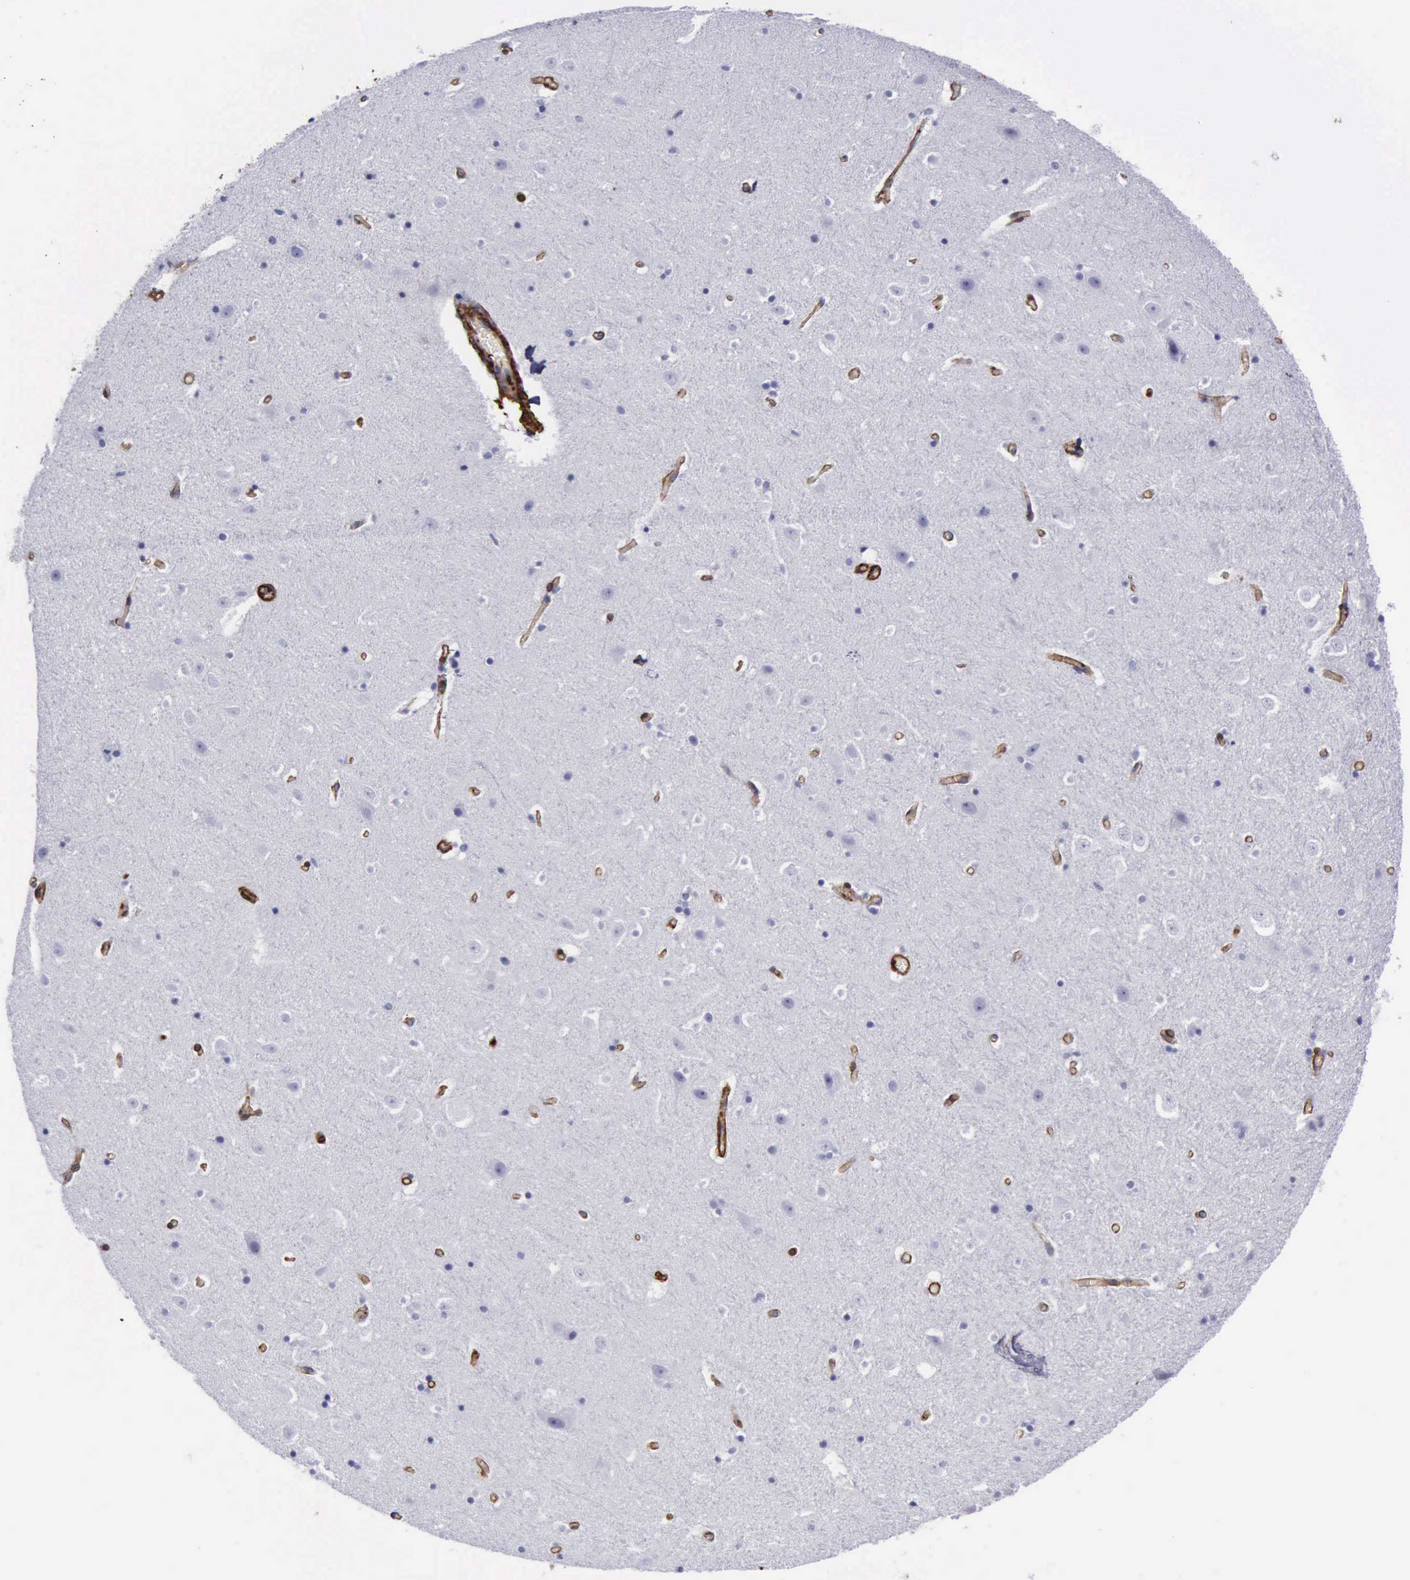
{"staining": {"intensity": "negative", "quantity": "none", "location": "none"}, "tissue": "hippocampus", "cell_type": "Glial cells", "image_type": "normal", "snomed": [{"axis": "morphology", "description": "Normal tissue, NOS"}, {"axis": "topography", "description": "Hippocampus"}], "caption": "Glial cells are negative for brown protein staining in benign hippocampus. The staining was performed using DAB (3,3'-diaminobenzidine) to visualize the protein expression in brown, while the nuclei were stained in blue with hematoxylin (Magnification: 20x).", "gene": "FLNA", "patient": {"sex": "male", "age": 45}}